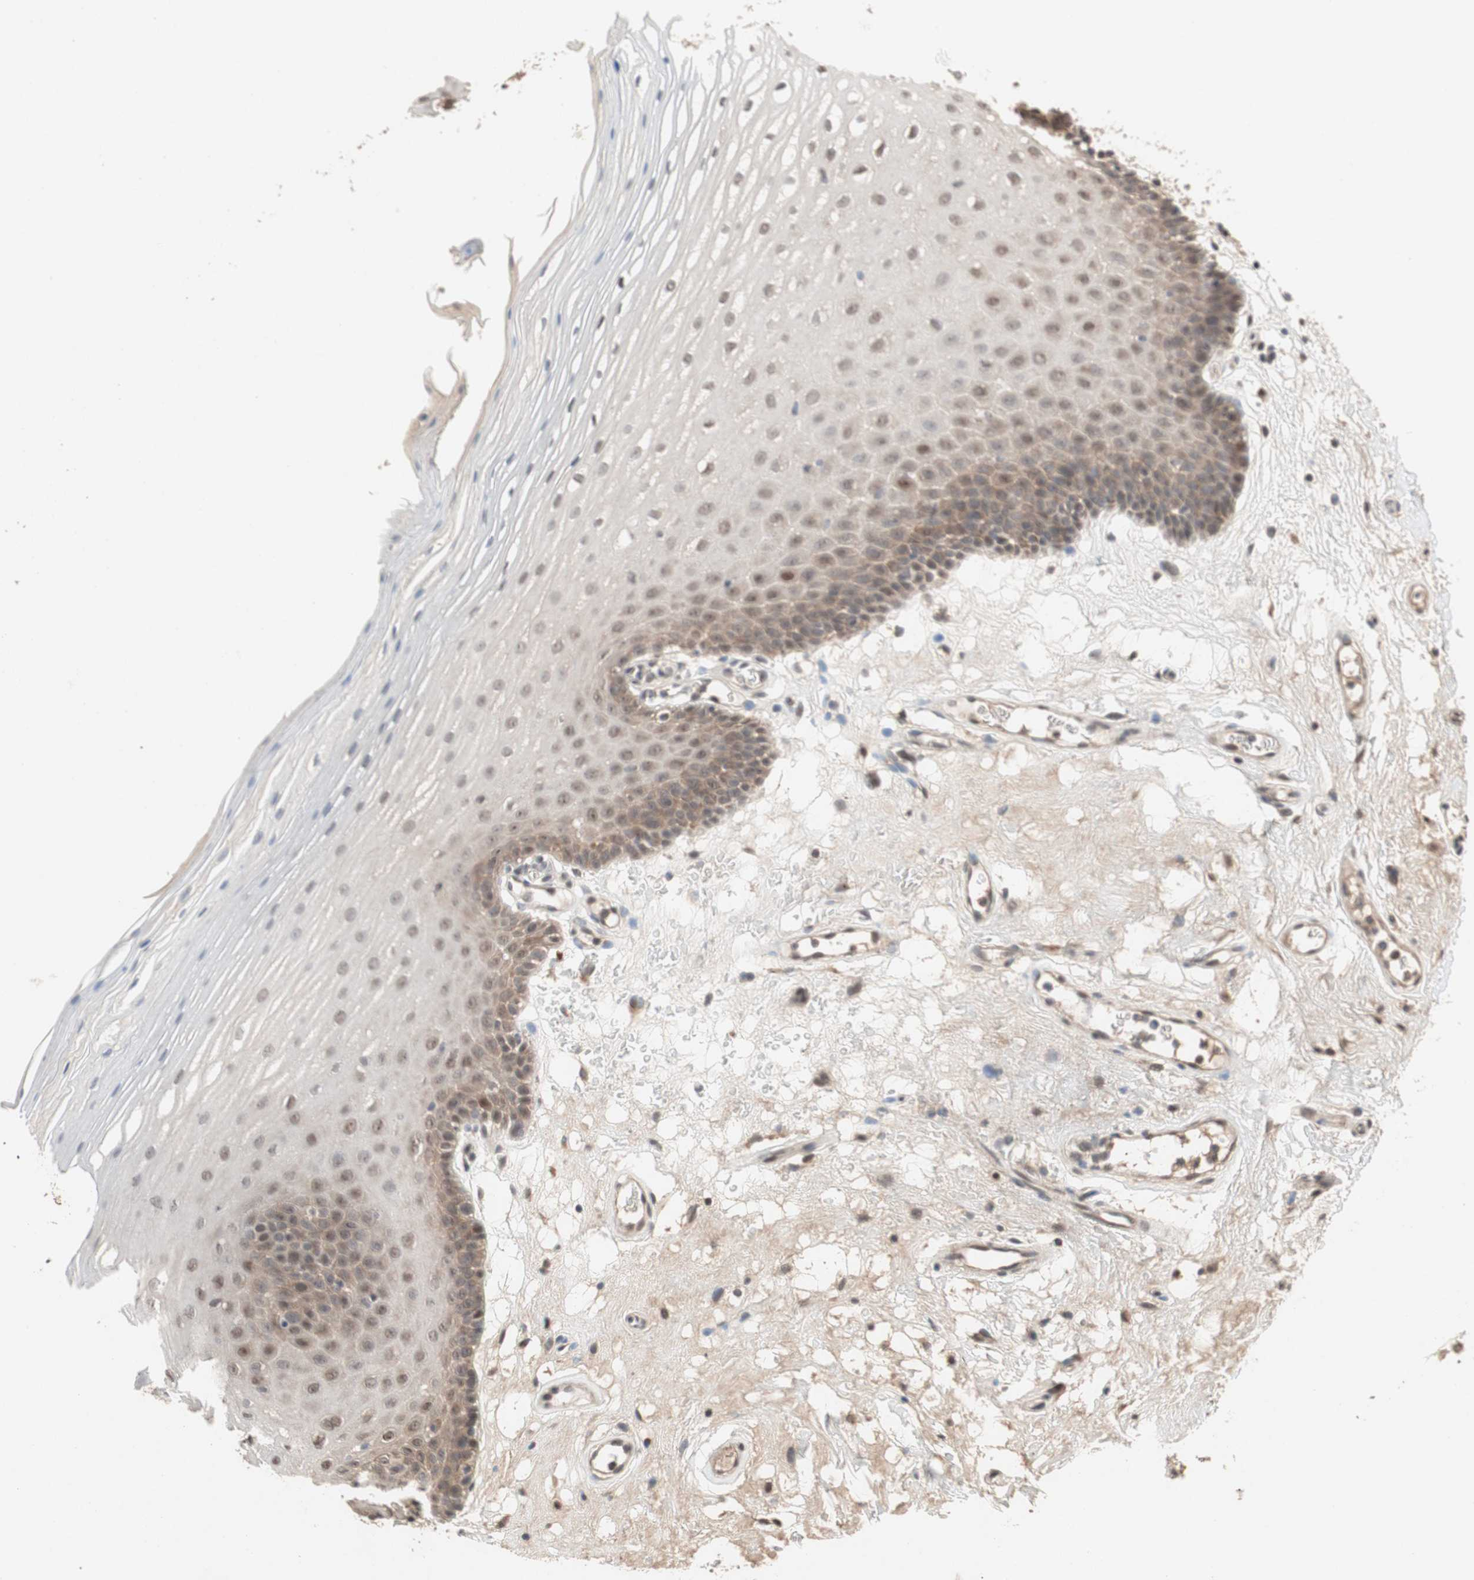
{"staining": {"intensity": "moderate", "quantity": ">75%", "location": "cytoplasmic/membranous,nuclear"}, "tissue": "oral mucosa", "cell_type": "Squamous epithelial cells", "image_type": "normal", "snomed": [{"axis": "morphology", "description": "Normal tissue, NOS"}, {"axis": "morphology", "description": "Squamous cell carcinoma, NOS"}, {"axis": "topography", "description": "Skeletal muscle"}, {"axis": "topography", "description": "Oral tissue"}], "caption": "High-power microscopy captured an IHC photomicrograph of unremarkable oral mucosa, revealing moderate cytoplasmic/membranous,nuclear expression in about >75% of squamous epithelial cells. (DAB IHC with brightfield microscopy, high magnification).", "gene": "GART", "patient": {"sex": "male", "age": 71}}